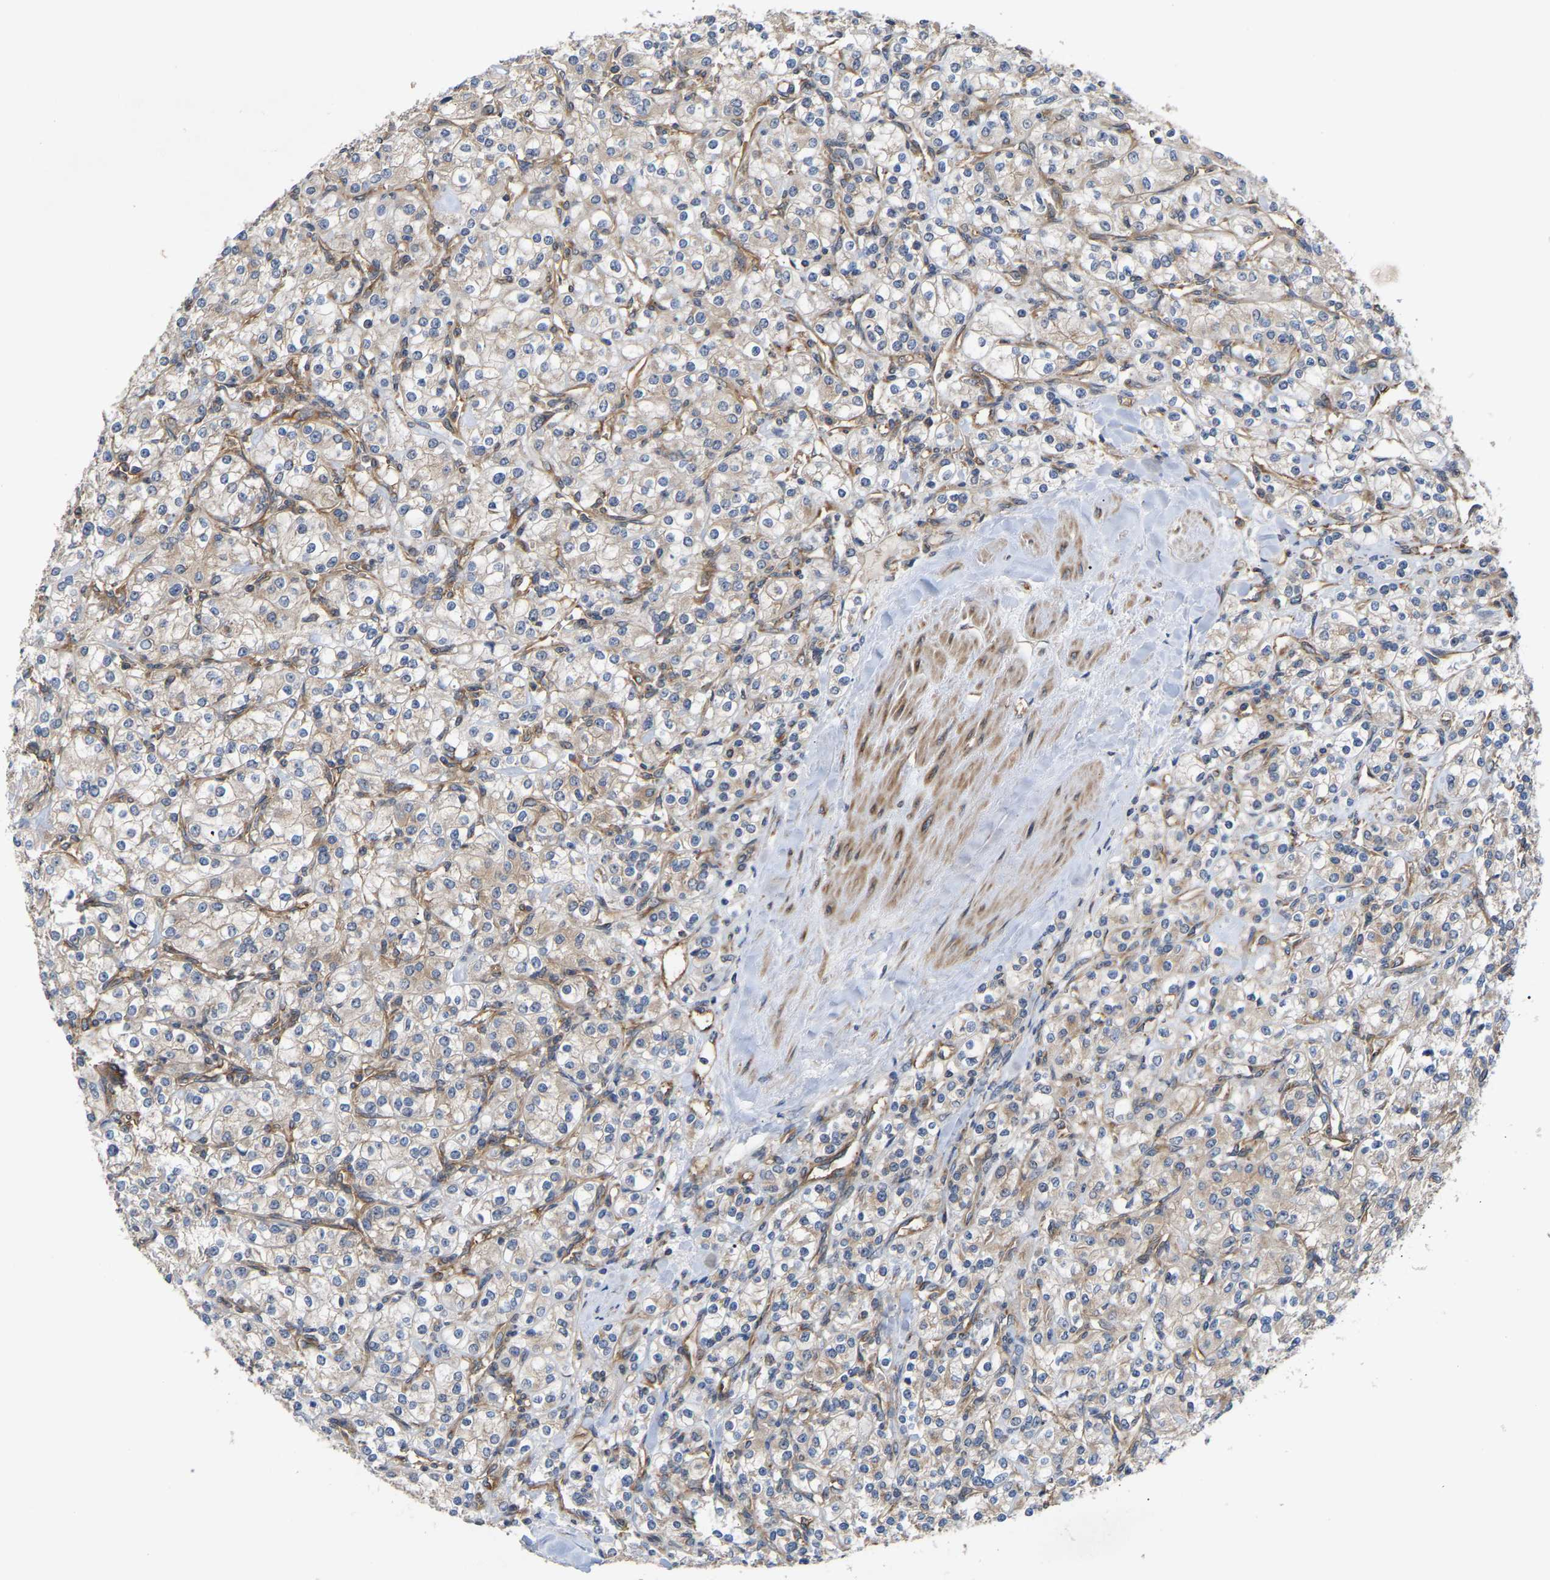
{"staining": {"intensity": "weak", "quantity": "25%-75%", "location": "cytoplasmic/membranous"}, "tissue": "renal cancer", "cell_type": "Tumor cells", "image_type": "cancer", "snomed": [{"axis": "morphology", "description": "Adenocarcinoma, NOS"}, {"axis": "topography", "description": "Kidney"}], "caption": "This is an image of immunohistochemistry staining of adenocarcinoma (renal), which shows weak expression in the cytoplasmic/membranous of tumor cells.", "gene": "LAPTM4B", "patient": {"sex": "male", "age": 77}}